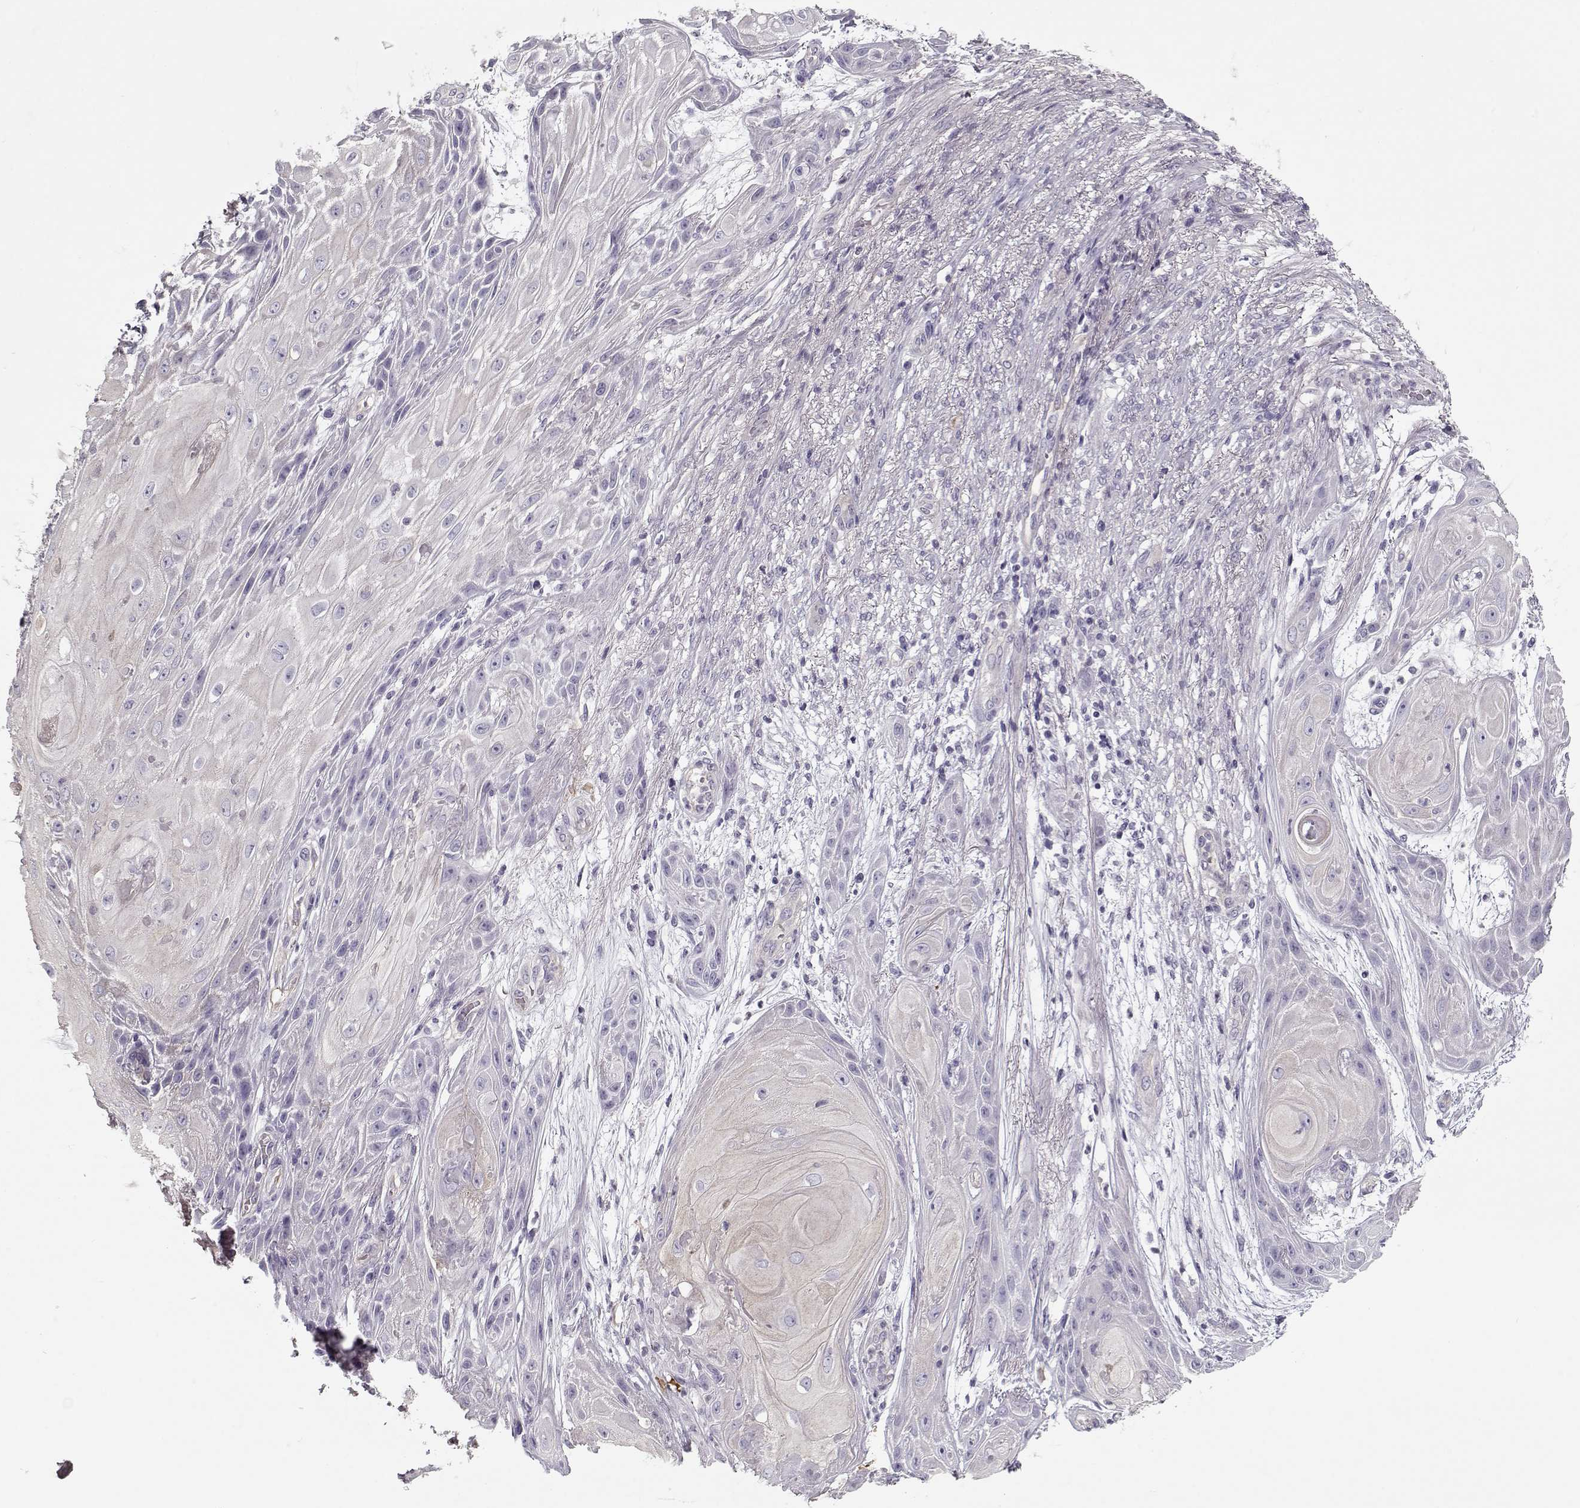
{"staining": {"intensity": "negative", "quantity": "none", "location": "none"}, "tissue": "skin cancer", "cell_type": "Tumor cells", "image_type": "cancer", "snomed": [{"axis": "morphology", "description": "Squamous cell carcinoma, NOS"}, {"axis": "topography", "description": "Skin"}], "caption": "Histopathology image shows no significant protein positivity in tumor cells of squamous cell carcinoma (skin).", "gene": "CCDC136", "patient": {"sex": "male", "age": 62}}